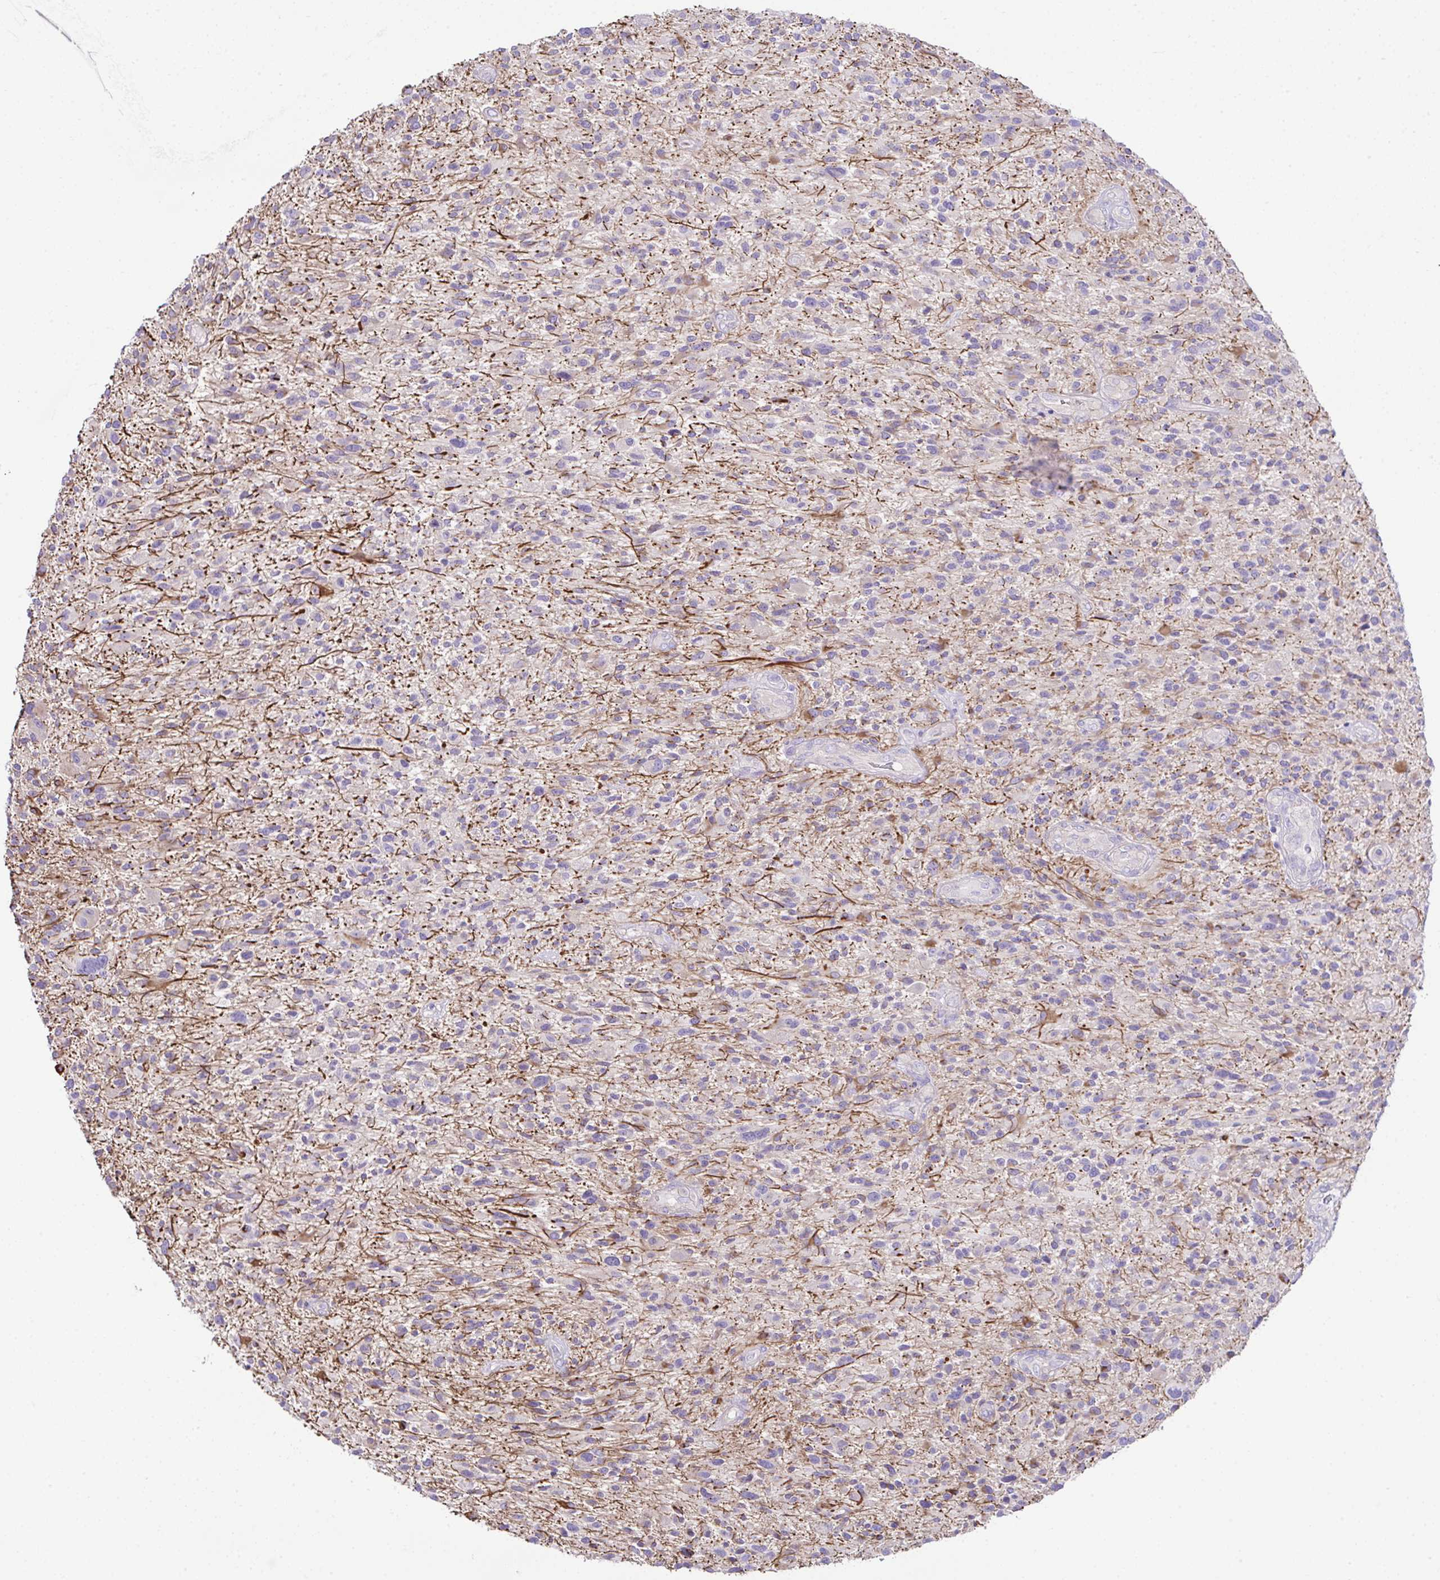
{"staining": {"intensity": "moderate", "quantity": "<25%", "location": "cytoplasmic/membranous"}, "tissue": "glioma", "cell_type": "Tumor cells", "image_type": "cancer", "snomed": [{"axis": "morphology", "description": "Glioma, malignant, High grade"}, {"axis": "topography", "description": "Brain"}], "caption": "The image exhibits staining of glioma, revealing moderate cytoplasmic/membranous protein staining (brown color) within tumor cells. The staining was performed using DAB, with brown indicating positive protein expression. Nuclei are stained blue with hematoxylin.", "gene": "OR4P4", "patient": {"sex": "male", "age": 47}}